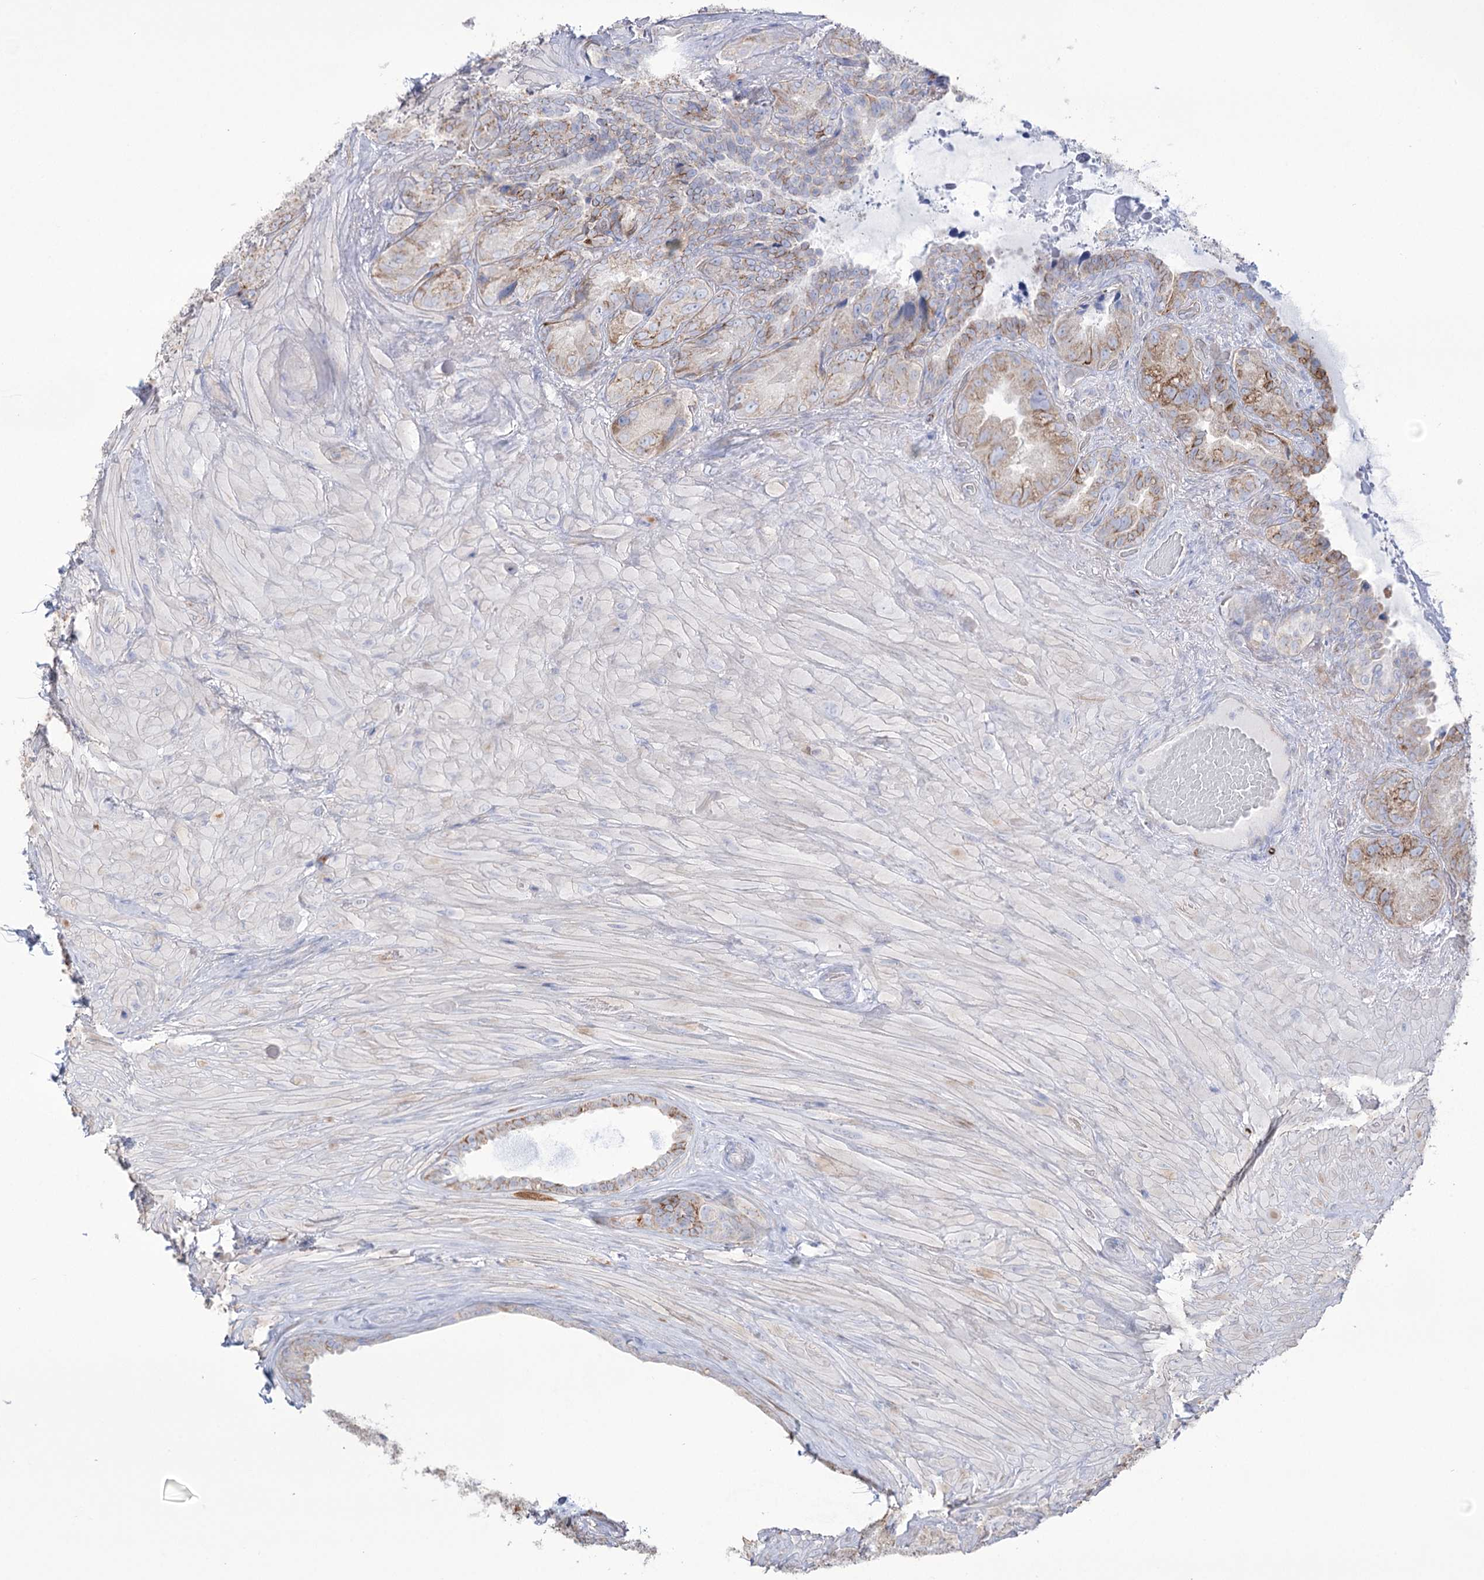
{"staining": {"intensity": "moderate", "quantity": "25%-75%", "location": "cytoplasmic/membranous"}, "tissue": "seminal vesicle", "cell_type": "Glandular cells", "image_type": "normal", "snomed": [{"axis": "morphology", "description": "Normal tissue, NOS"}, {"axis": "topography", "description": "Seminal veicle"}, {"axis": "topography", "description": "Peripheral nerve tissue"}], "caption": "Brown immunohistochemical staining in unremarkable seminal vesicle demonstrates moderate cytoplasmic/membranous staining in approximately 25%-75% of glandular cells.", "gene": "FAM216A", "patient": {"sex": "male", "age": 67}}